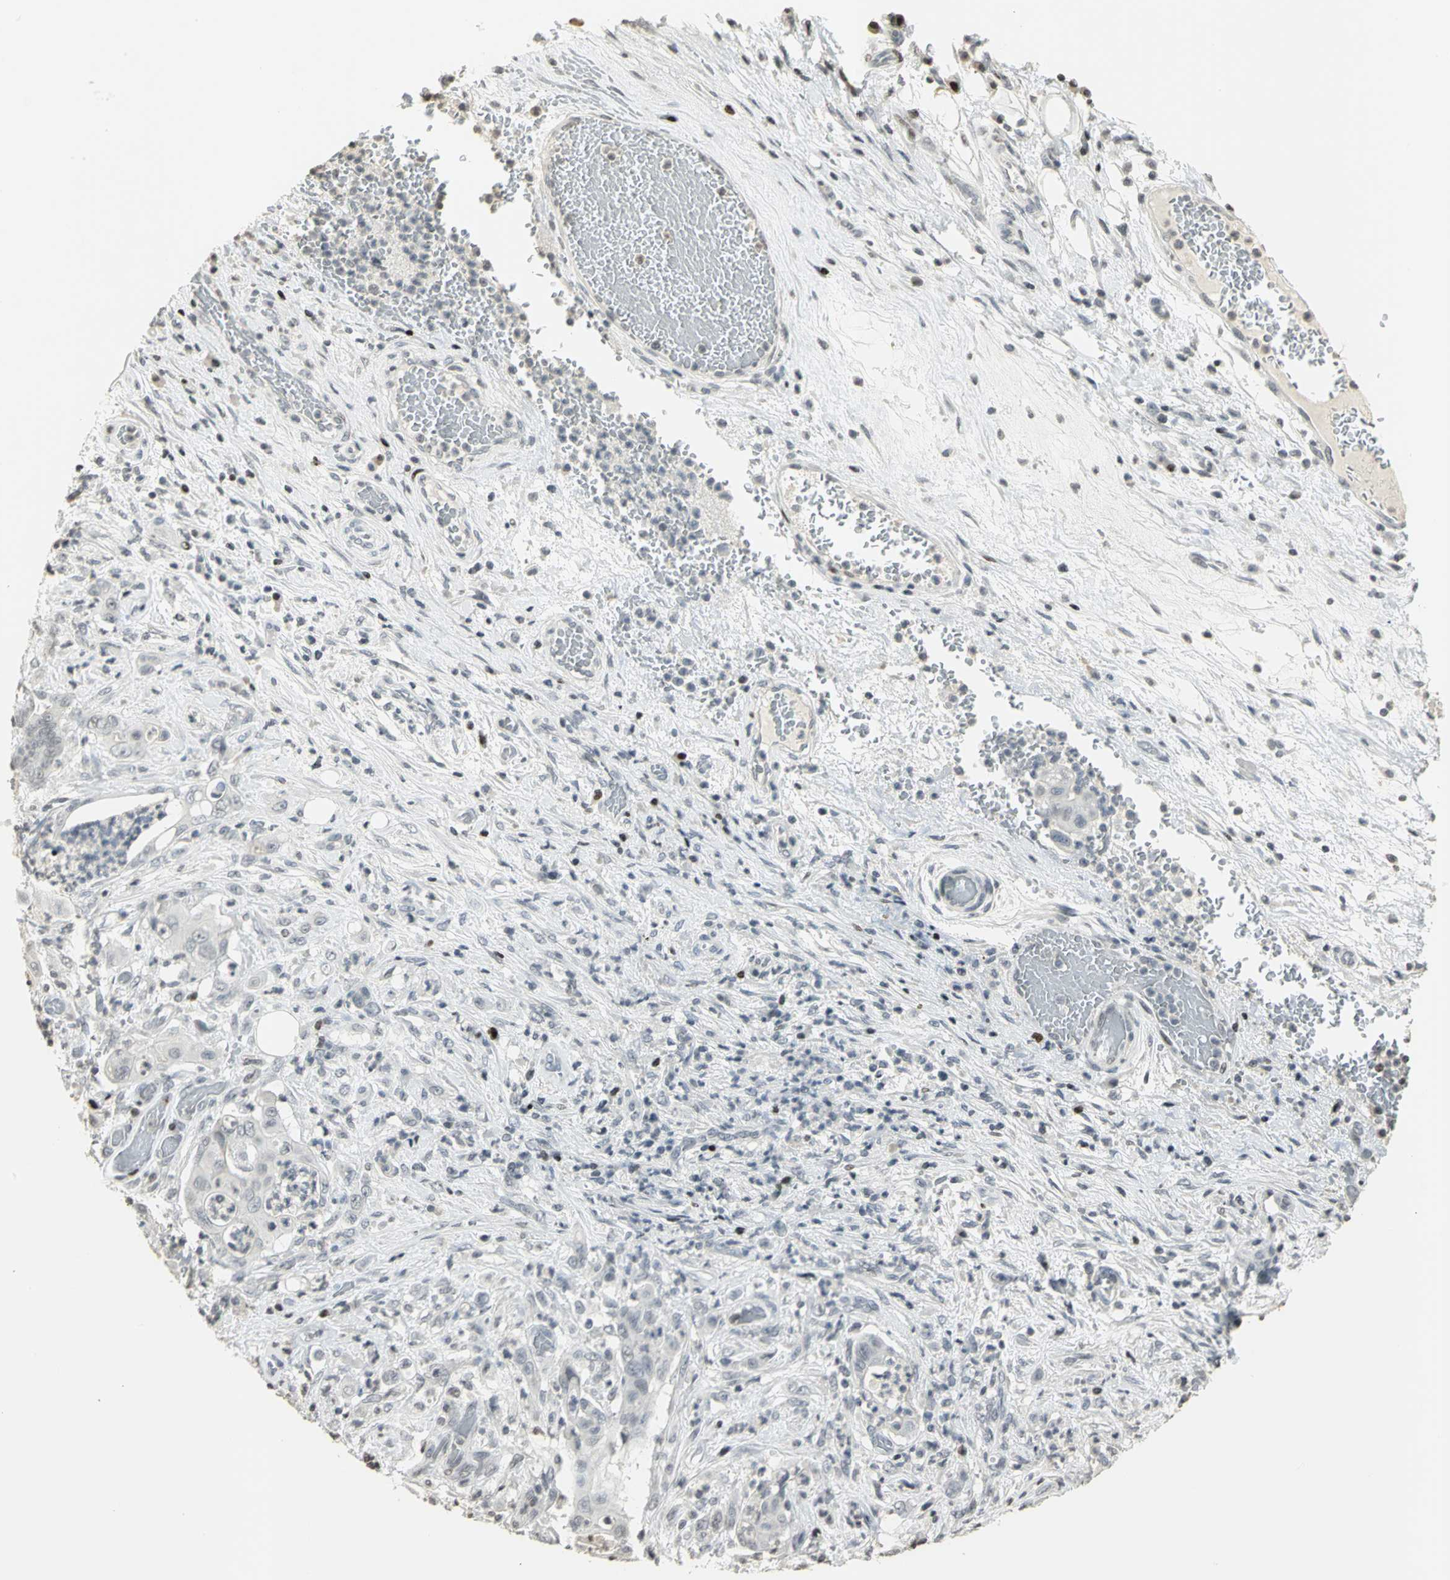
{"staining": {"intensity": "negative", "quantity": "none", "location": "none"}, "tissue": "stomach cancer", "cell_type": "Tumor cells", "image_type": "cancer", "snomed": [{"axis": "morphology", "description": "Adenocarcinoma, NOS"}, {"axis": "topography", "description": "Stomach"}], "caption": "DAB immunohistochemical staining of human stomach adenocarcinoma reveals no significant staining in tumor cells.", "gene": "KDM1A", "patient": {"sex": "female", "age": 73}}